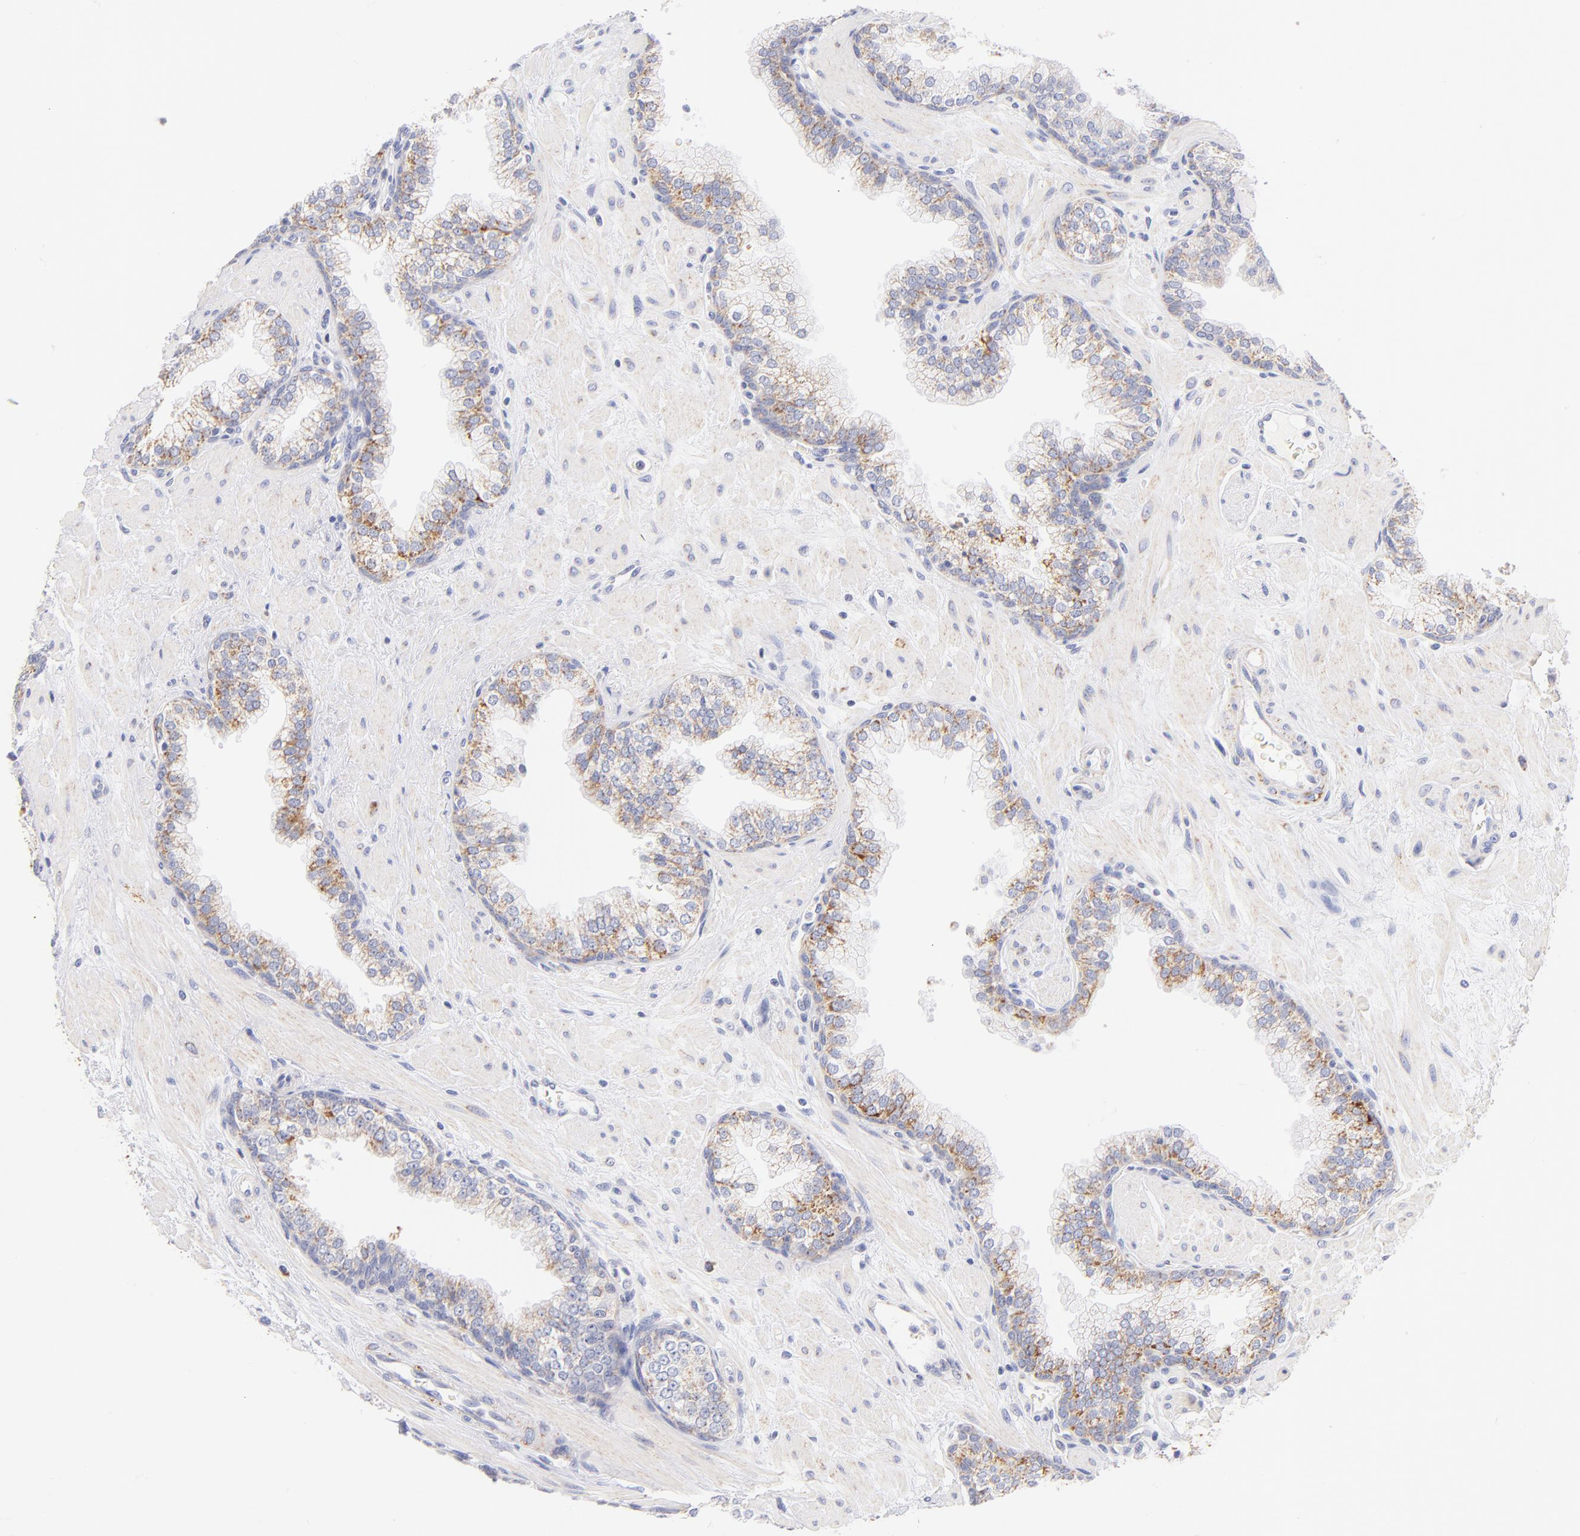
{"staining": {"intensity": "moderate", "quantity": "25%-75%", "location": "cytoplasmic/membranous"}, "tissue": "prostate", "cell_type": "Glandular cells", "image_type": "normal", "snomed": [{"axis": "morphology", "description": "Normal tissue, NOS"}, {"axis": "topography", "description": "Prostate"}], "caption": "Brown immunohistochemical staining in normal prostate demonstrates moderate cytoplasmic/membranous positivity in about 25%-75% of glandular cells.", "gene": "AIFM1", "patient": {"sex": "male", "age": 60}}